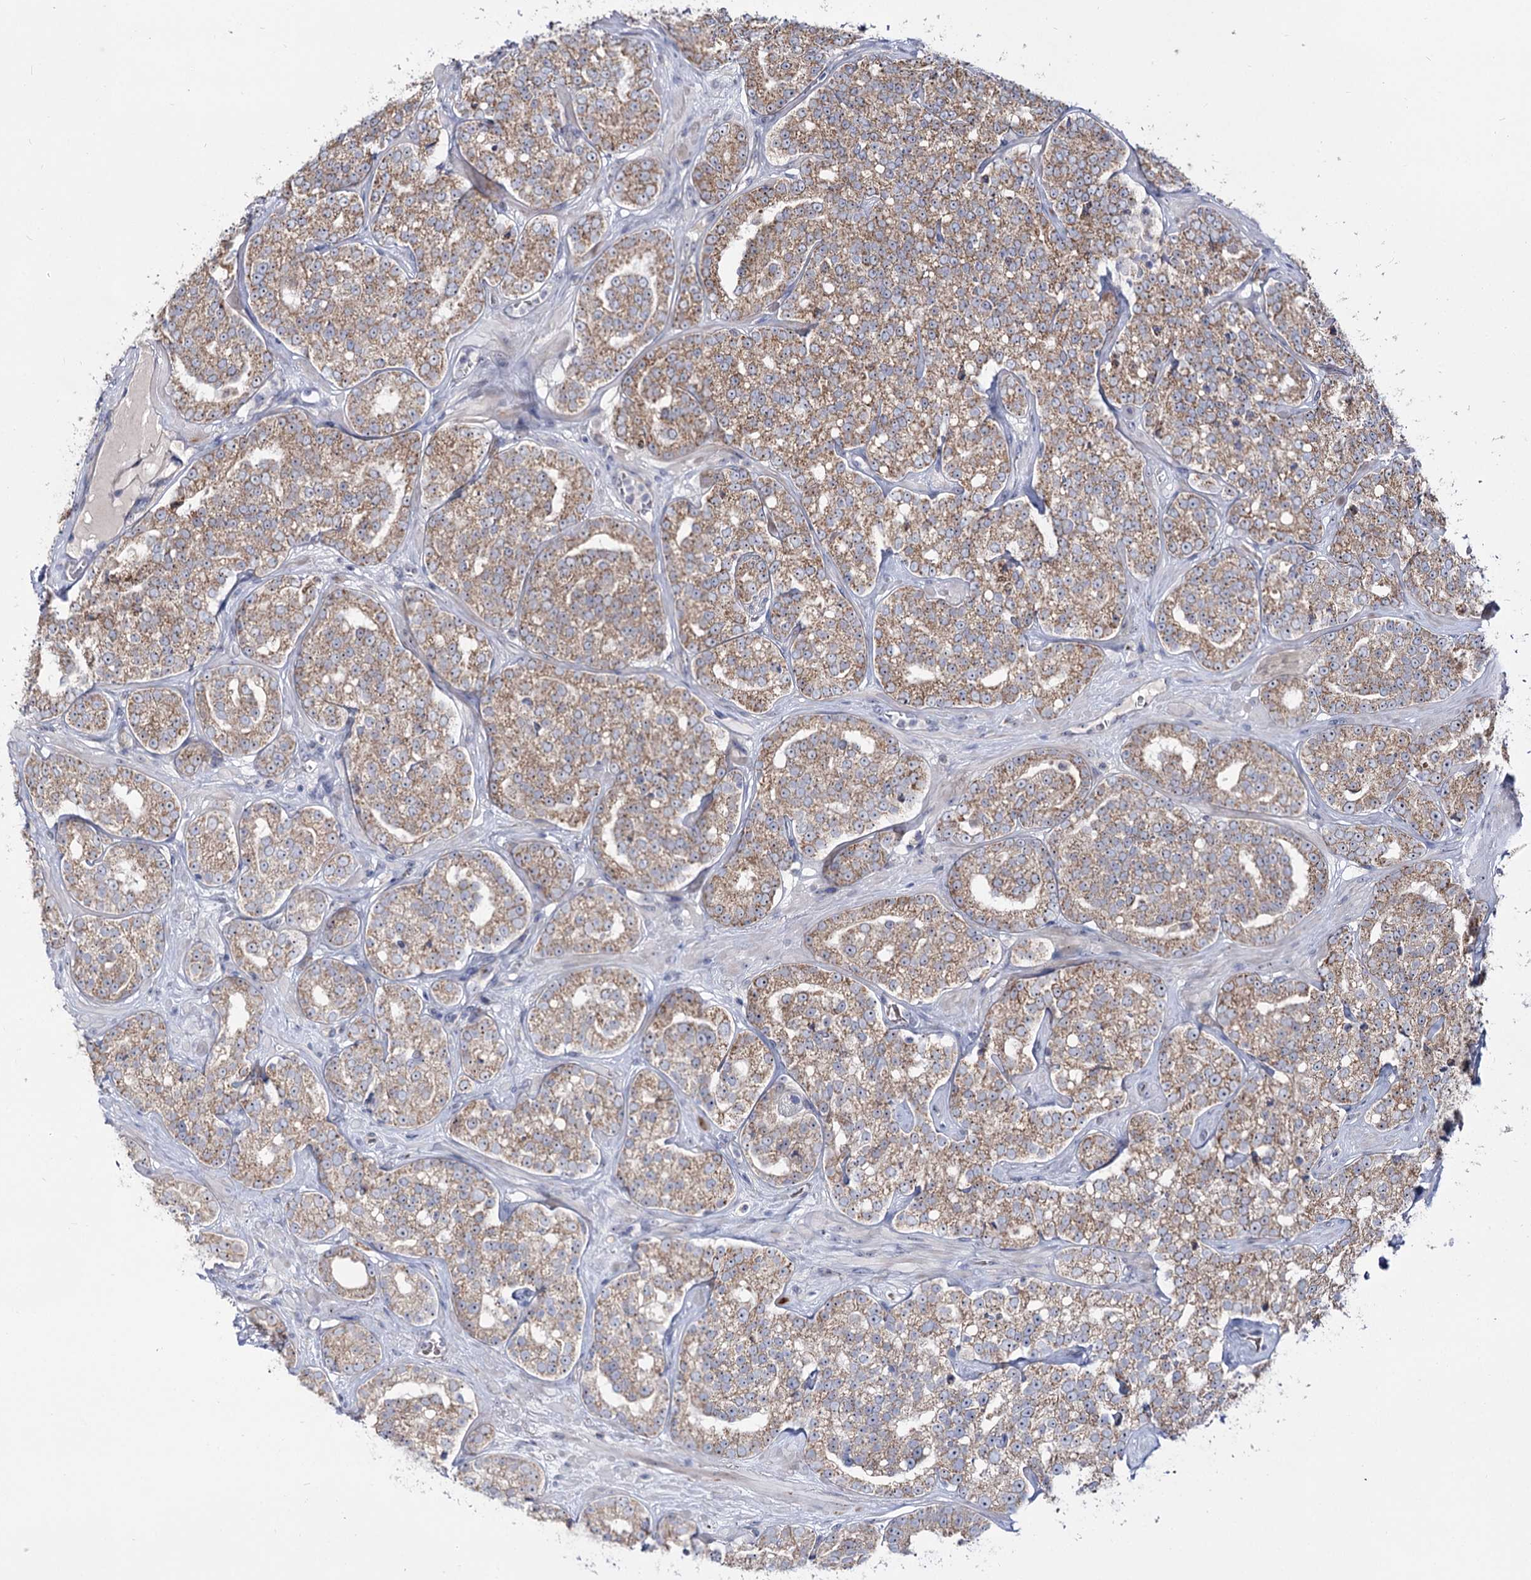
{"staining": {"intensity": "moderate", "quantity": "25%-75%", "location": "cytoplasmic/membranous"}, "tissue": "prostate cancer", "cell_type": "Tumor cells", "image_type": "cancer", "snomed": [{"axis": "morphology", "description": "Normal tissue, NOS"}, {"axis": "morphology", "description": "Adenocarcinoma, High grade"}, {"axis": "topography", "description": "Prostate"}], "caption": "This image exhibits IHC staining of adenocarcinoma (high-grade) (prostate), with medium moderate cytoplasmic/membranous positivity in about 25%-75% of tumor cells.", "gene": "SUOX", "patient": {"sex": "male", "age": 83}}